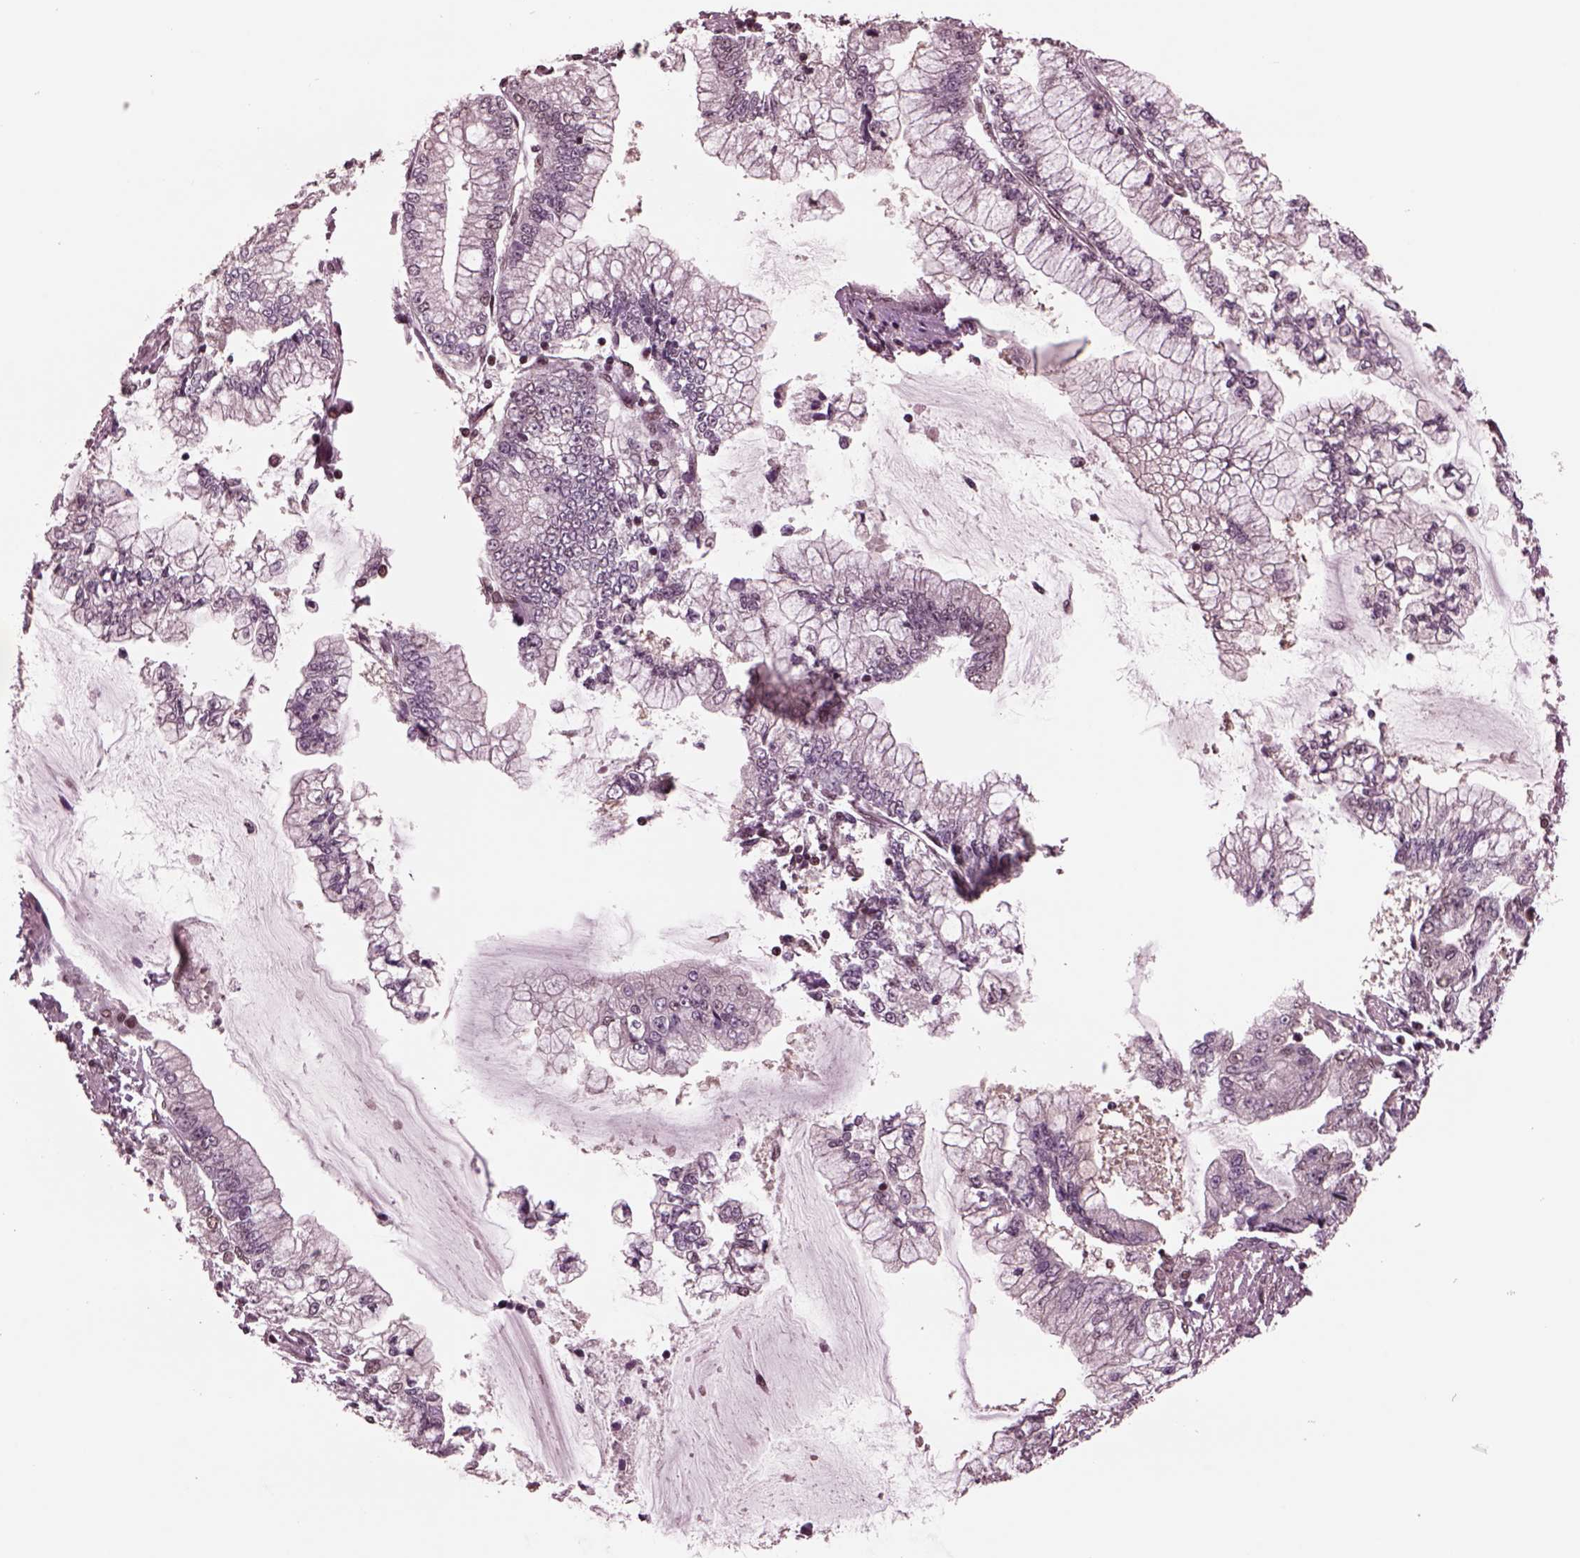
{"staining": {"intensity": "weak", "quantity": "<25%", "location": "nuclear"}, "tissue": "stomach cancer", "cell_type": "Tumor cells", "image_type": "cancer", "snomed": [{"axis": "morphology", "description": "Adenocarcinoma, NOS"}, {"axis": "topography", "description": "Stomach, upper"}], "caption": "Tumor cells are negative for brown protein staining in stomach cancer.", "gene": "NAP1L5", "patient": {"sex": "female", "age": 74}}